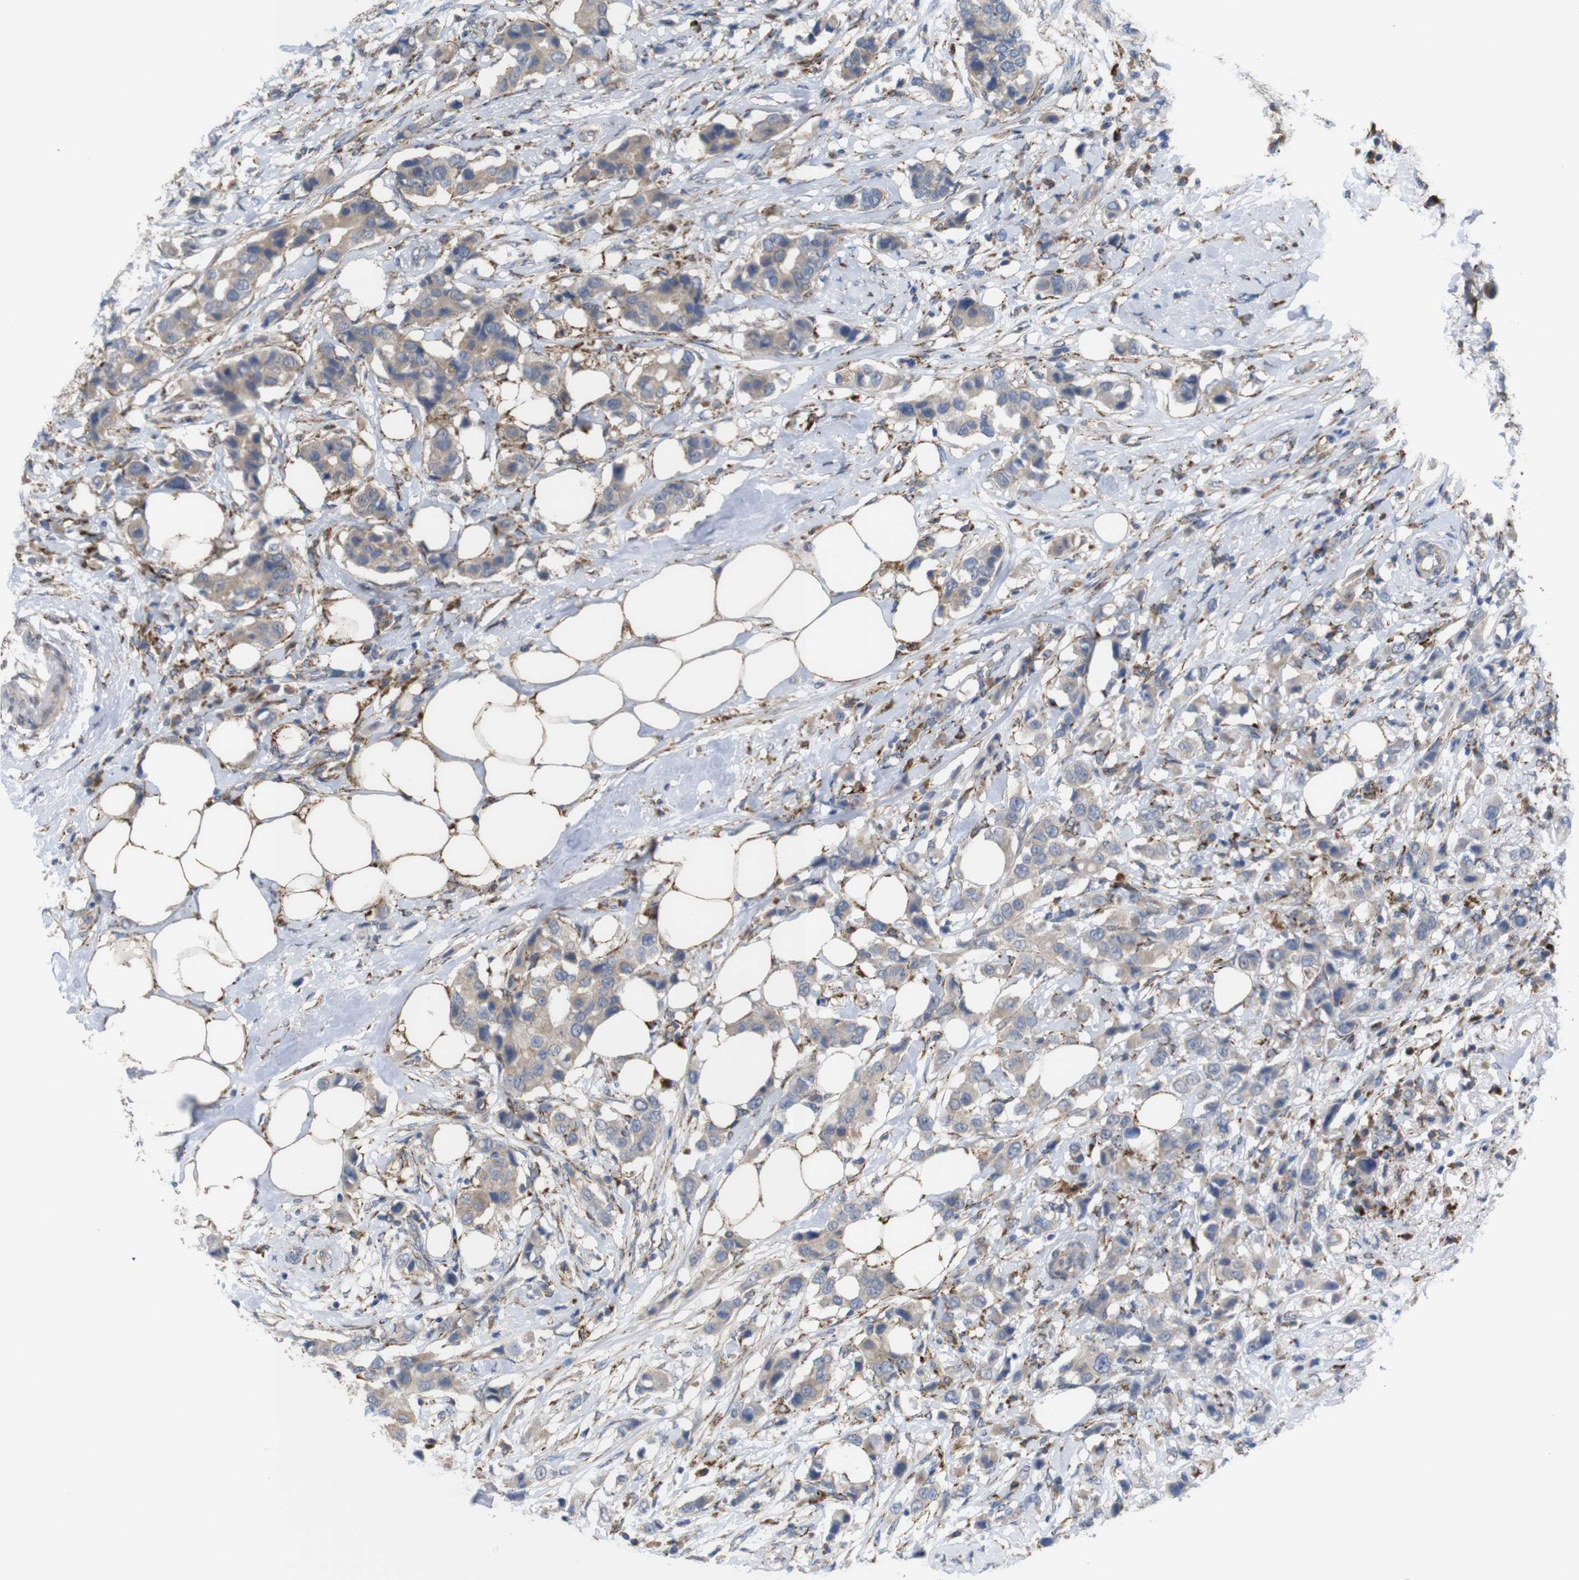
{"staining": {"intensity": "weak", "quantity": ">75%", "location": "cytoplasmic/membranous"}, "tissue": "breast cancer", "cell_type": "Tumor cells", "image_type": "cancer", "snomed": [{"axis": "morphology", "description": "Normal tissue, NOS"}, {"axis": "morphology", "description": "Duct carcinoma"}, {"axis": "topography", "description": "Breast"}], "caption": "Breast cancer stained for a protein exhibits weak cytoplasmic/membranous positivity in tumor cells. The protein is shown in brown color, while the nuclei are stained blue.", "gene": "PTPRR", "patient": {"sex": "female", "age": 50}}